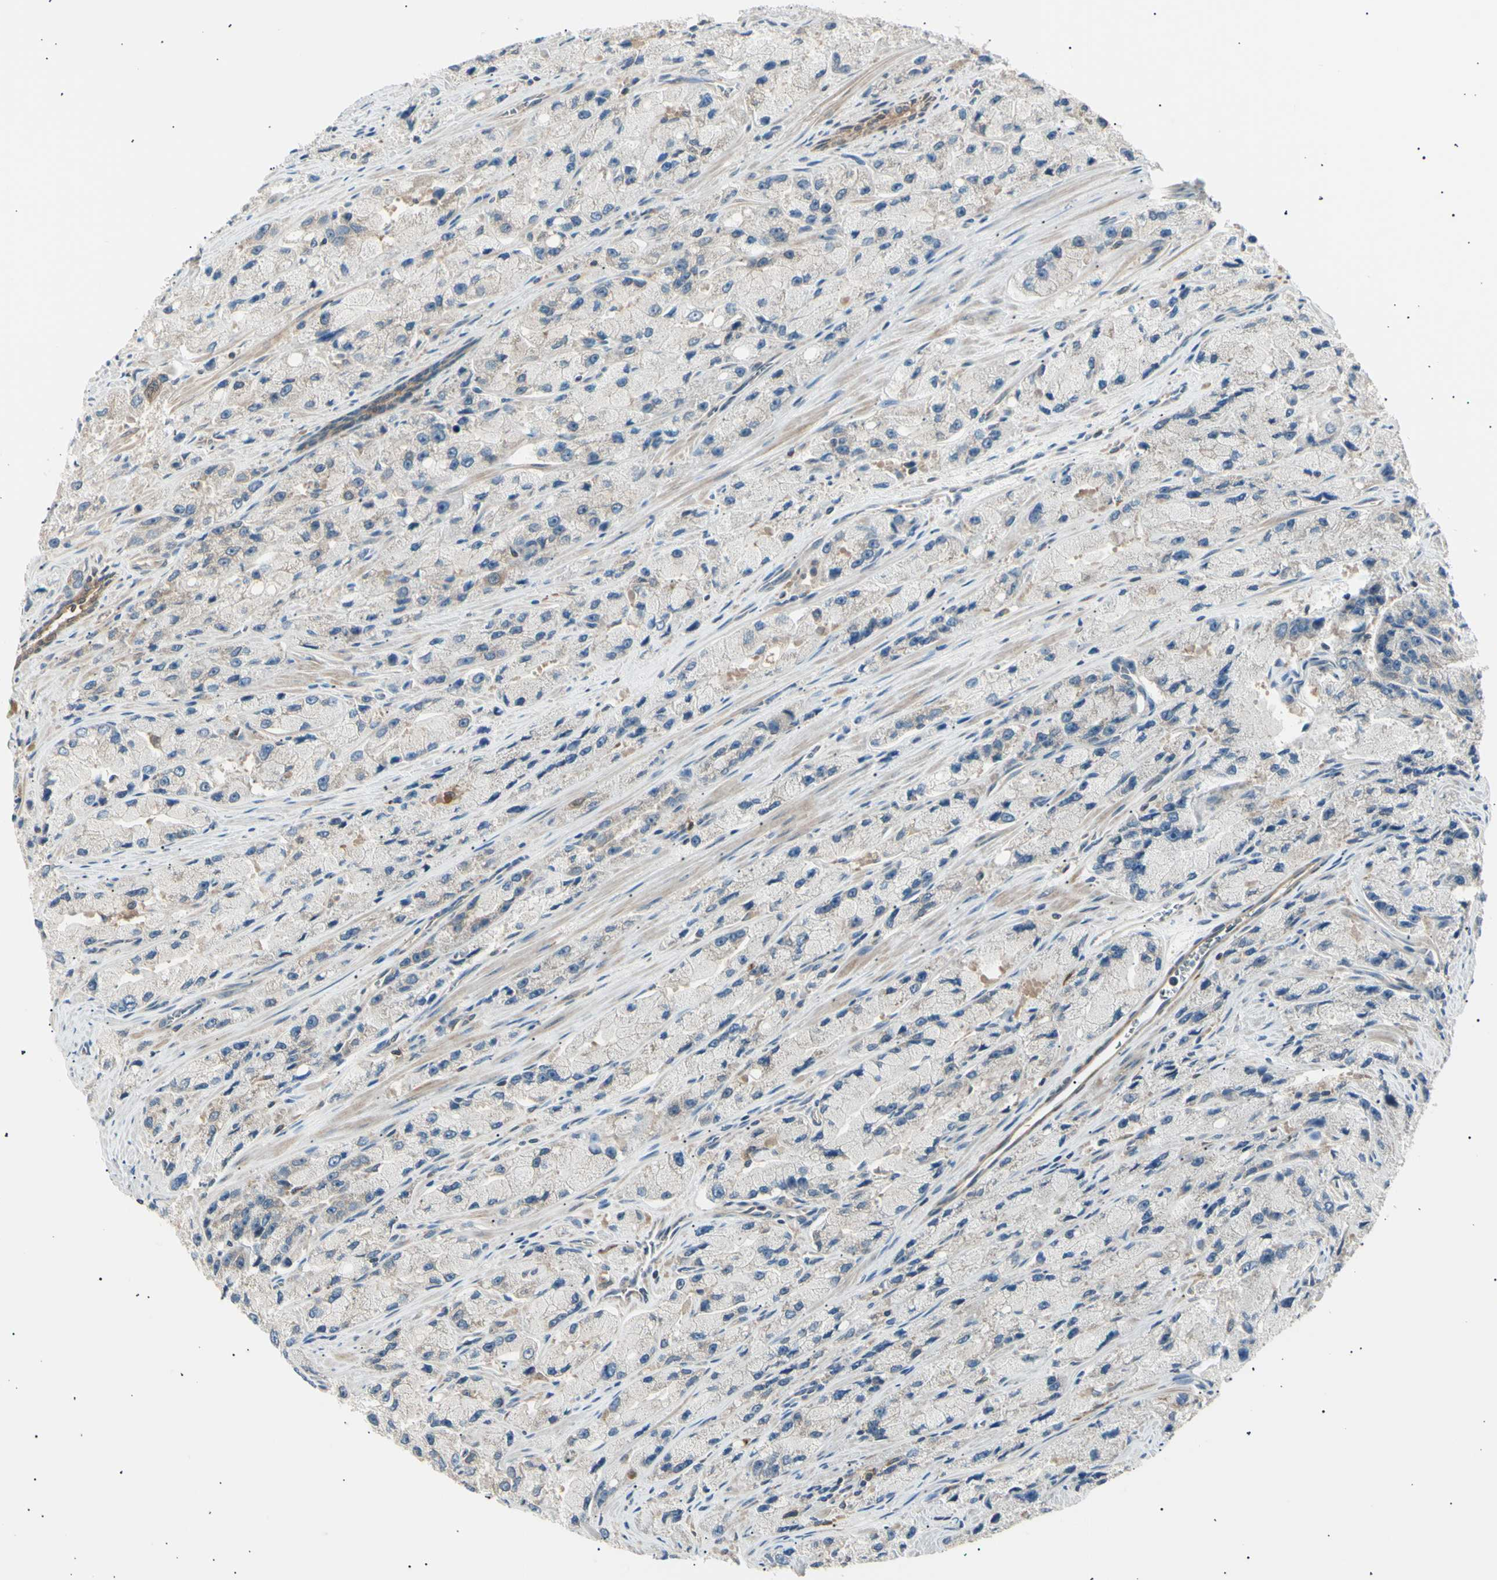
{"staining": {"intensity": "negative", "quantity": "none", "location": "none"}, "tissue": "prostate cancer", "cell_type": "Tumor cells", "image_type": "cancer", "snomed": [{"axis": "morphology", "description": "Adenocarcinoma, High grade"}, {"axis": "topography", "description": "Prostate"}], "caption": "Immunohistochemistry (IHC) photomicrograph of neoplastic tissue: human adenocarcinoma (high-grade) (prostate) stained with DAB displays no significant protein positivity in tumor cells. (DAB IHC with hematoxylin counter stain).", "gene": "LHPP", "patient": {"sex": "male", "age": 58}}